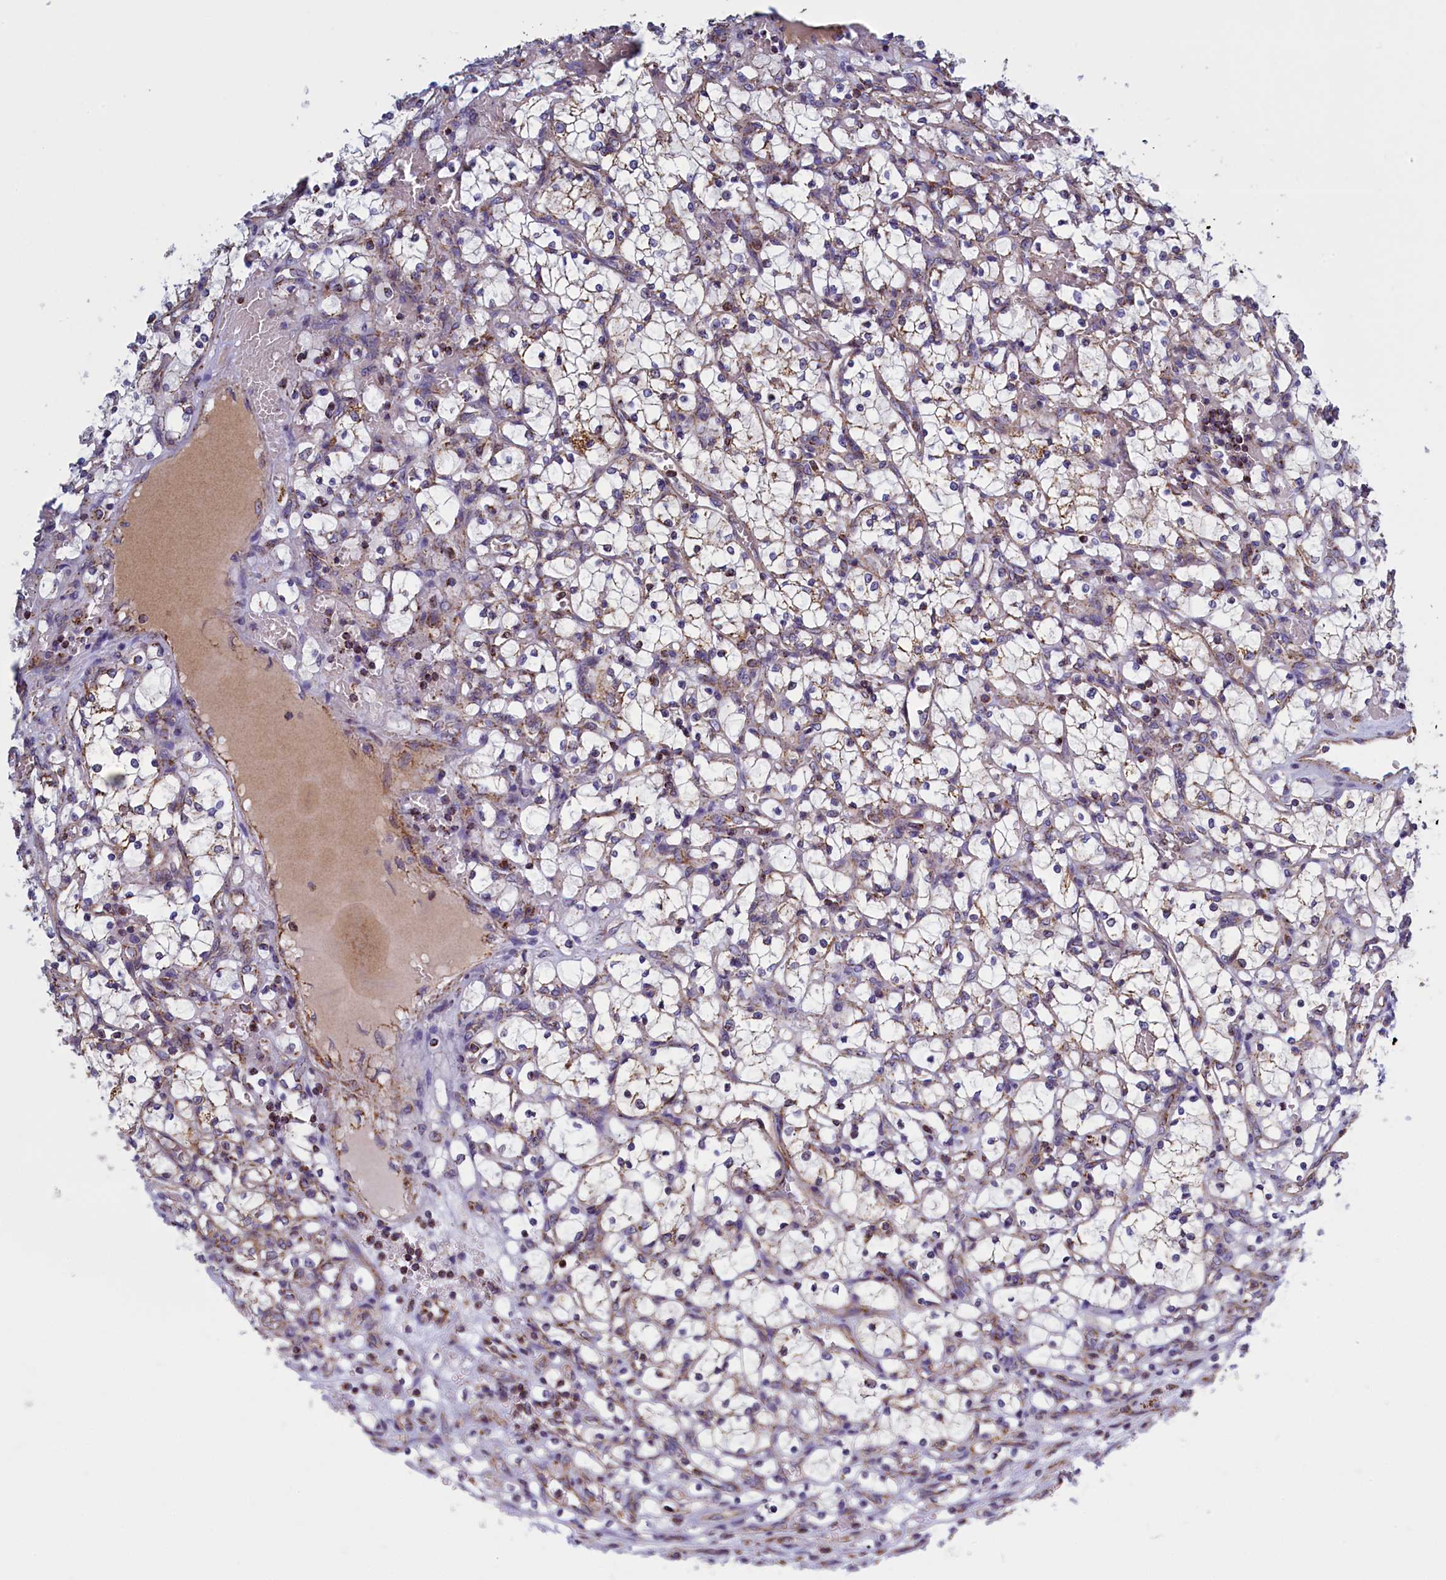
{"staining": {"intensity": "weak", "quantity": "<25%", "location": "cytoplasmic/membranous"}, "tissue": "renal cancer", "cell_type": "Tumor cells", "image_type": "cancer", "snomed": [{"axis": "morphology", "description": "Adenocarcinoma, NOS"}, {"axis": "topography", "description": "Kidney"}], "caption": "Protein analysis of adenocarcinoma (renal) displays no significant expression in tumor cells. (DAB immunohistochemistry (IHC), high magnification).", "gene": "IFT122", "patient": {"sex": "female", "age": 69}}